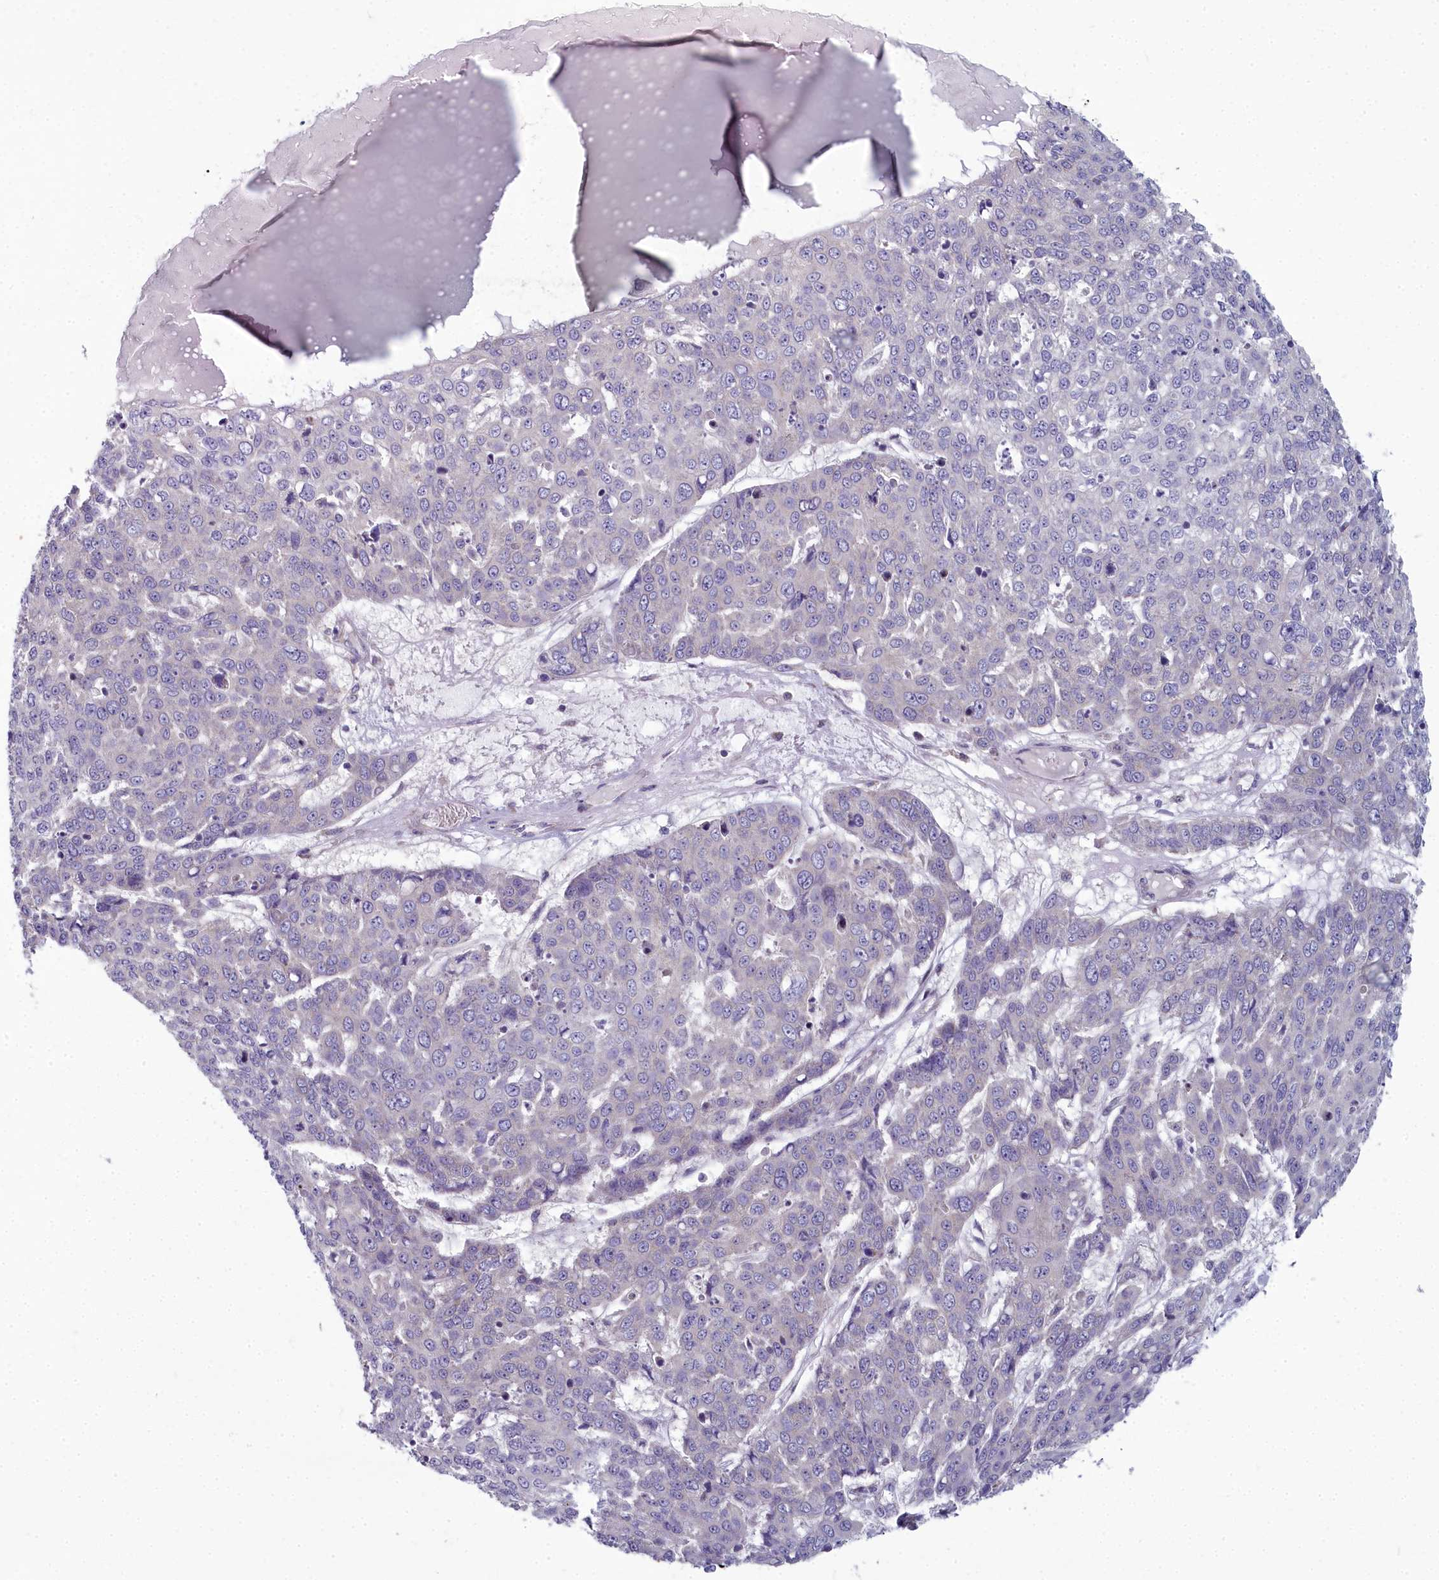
{"staining": {"intensity": "negative", "quantity": "none", "location": "none"}, "tissue": "skin cancer", "cell_type": "Tumor cells", "image_type": "cancer", "snomed": [{"axis": "morphology", "description": "Squamous cell carcinoma, NOS"}, {"axis": "topography", "description": "Skin"}], "caption": "IHC histopathology image of squamous cell carcinoma (skin) stained for a protein (brown), which reveals no staining in tumor cells.", "gene": "INSYN2A", "patient": {"sex": "male", "age": 71}}